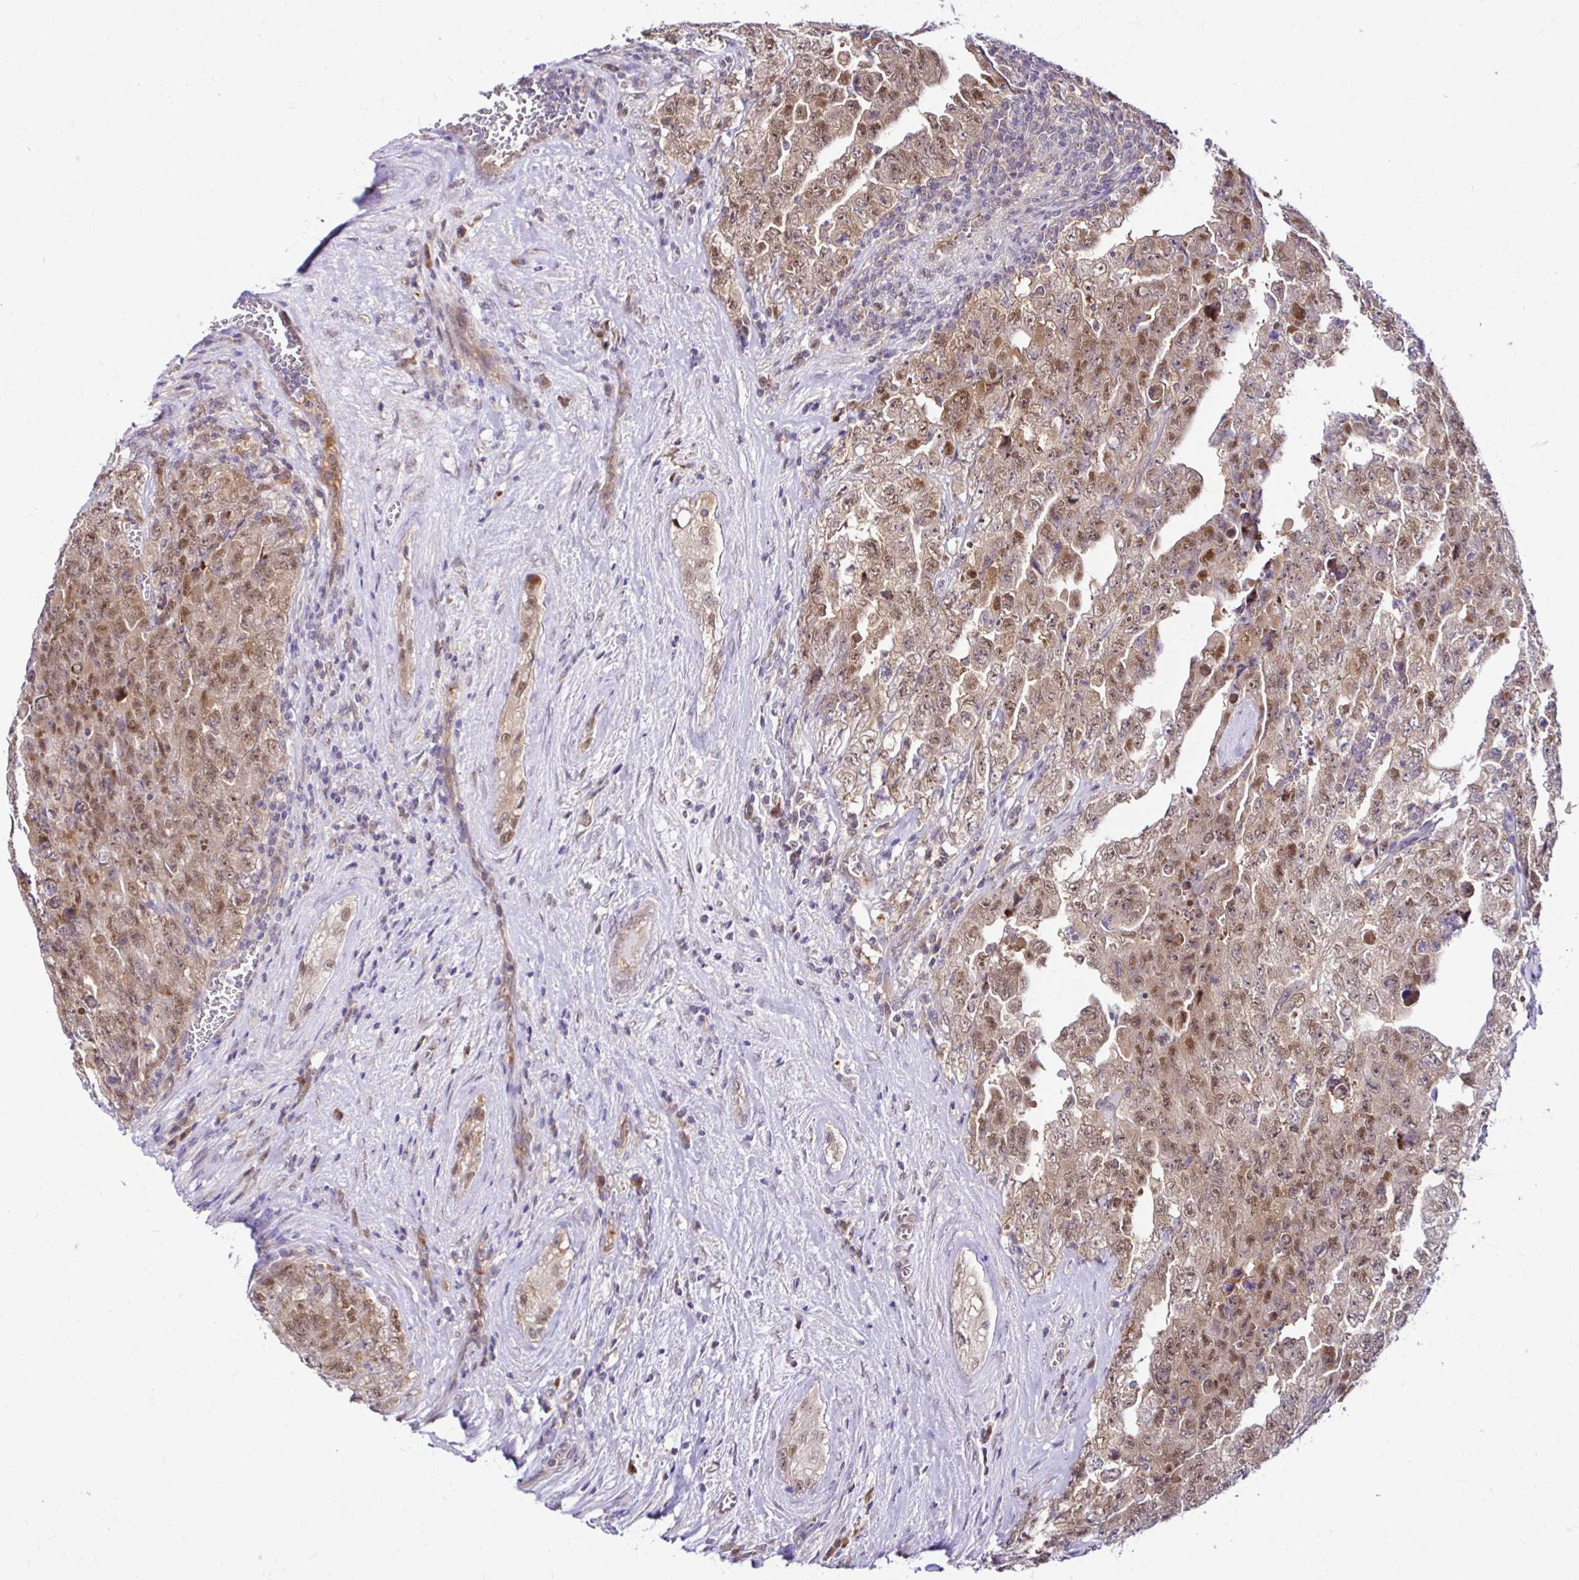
{"staining": {"intensity": "moderate", "quantity": ">75%", "location": "nuclear"}, "tissue": "testis cancer", "cell_type": "Tumor cells", "image_type": "cancer", "snomed": [{"axis": "morphology", "description": "Carcinoma, Embryonal, NOS"}, {"axis": "topography", "description": "Testis"}], "caption": "Protein expression analysis of human testis cancer reveals moderate nuclear positivity in about >75% of tumor cells.", "gene": "PSMD3", "patient": {"sex": "male", "age": 28}}